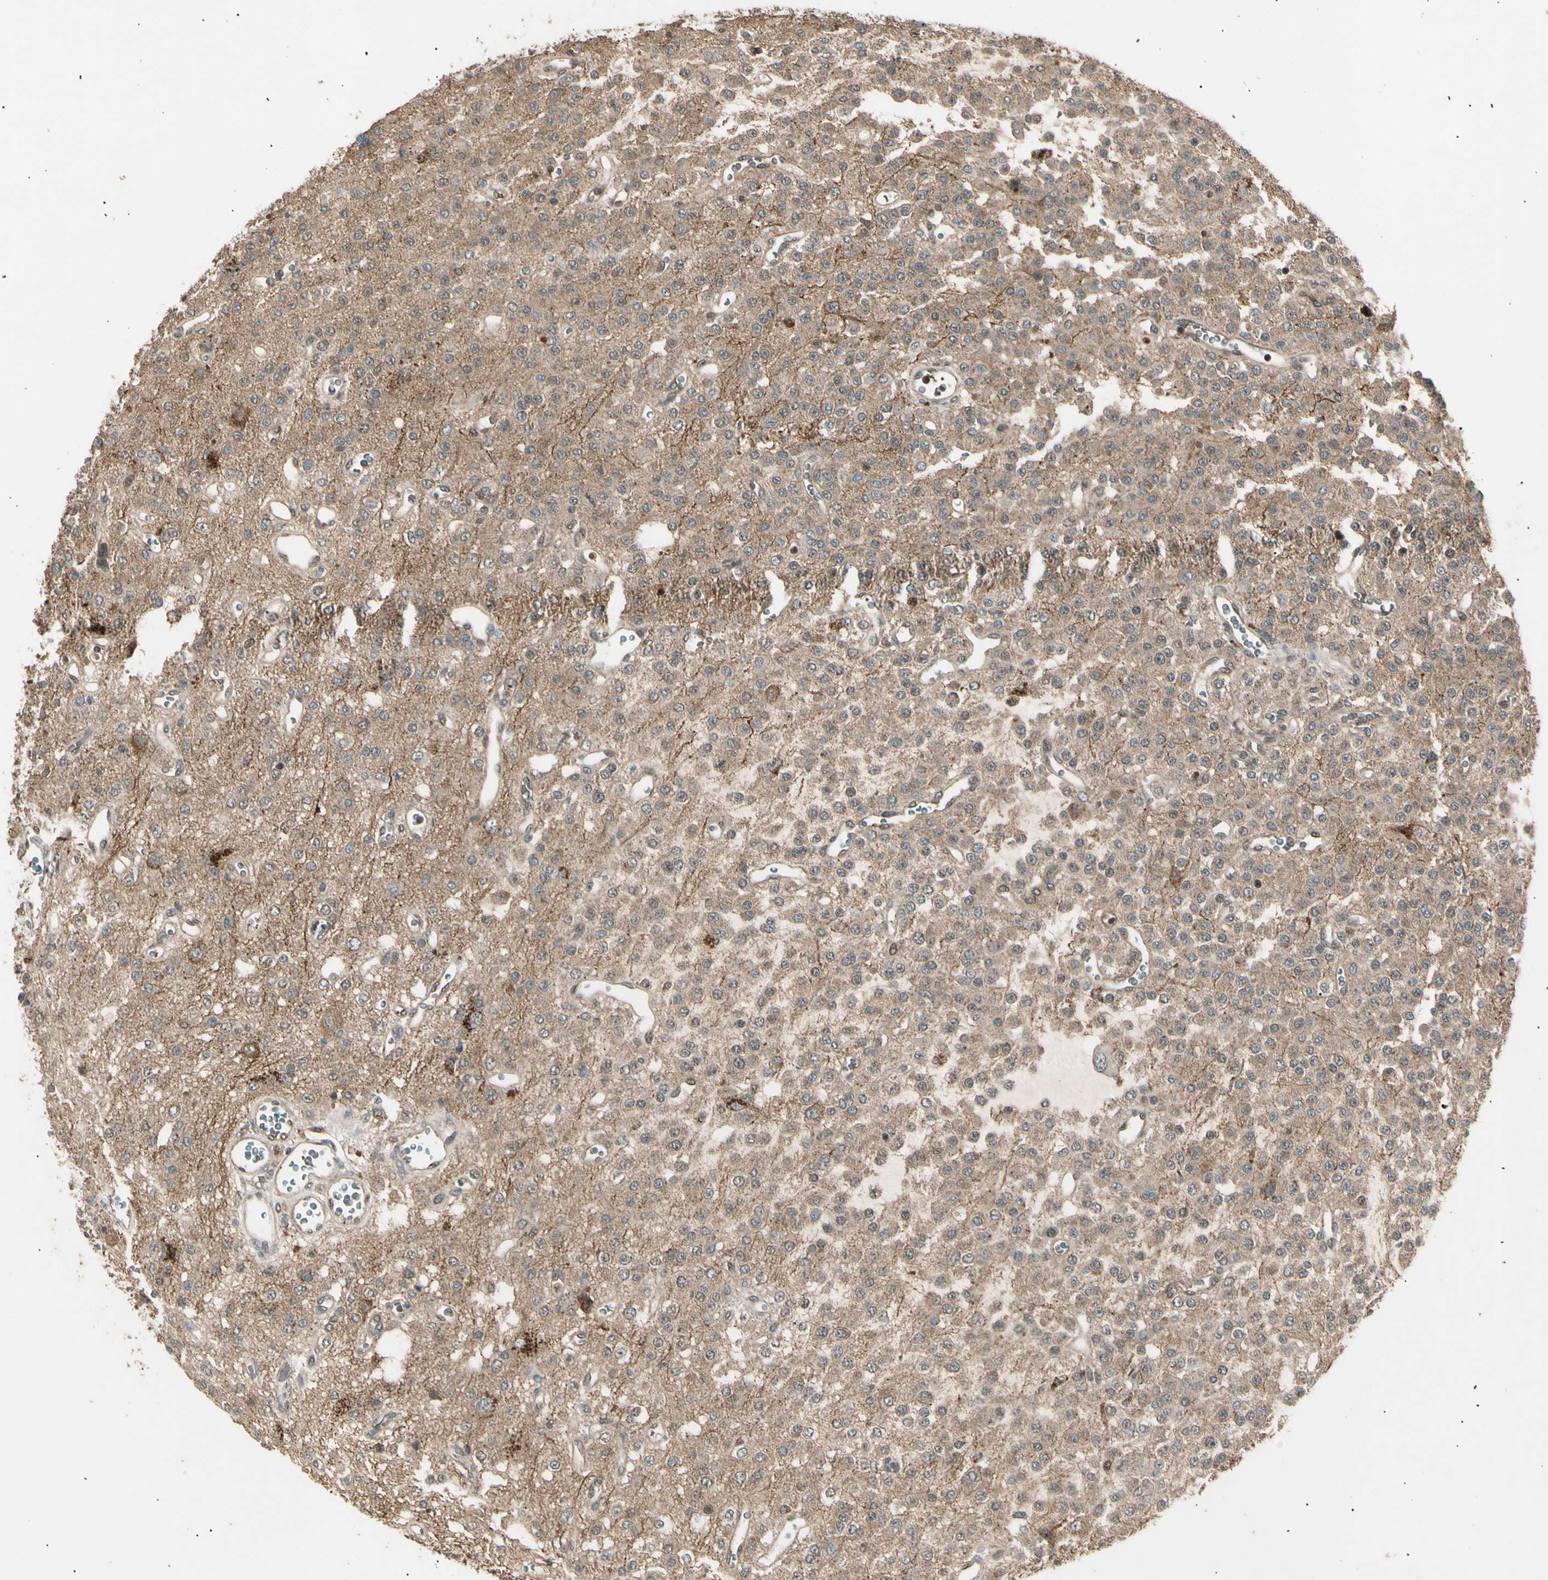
{"staining": {"intensity": "weak", "quantity": "<25%", "location": "cytoplasmic/membranous"}, "tissue": "glioma", "cell_type": "Tumor cells", "image_type": "cancer", "snomed": [{"axis": "morphology", "description": "Glioma, malignant, Low grade"}, {"axis": "topography", "description": "Brain"}], "caption": "This is an IHC micrograph of human glioma. There is no positivity in tumor cells.", "gene": "NUAK2", "patient": {"sex": "male", "age": 38}}